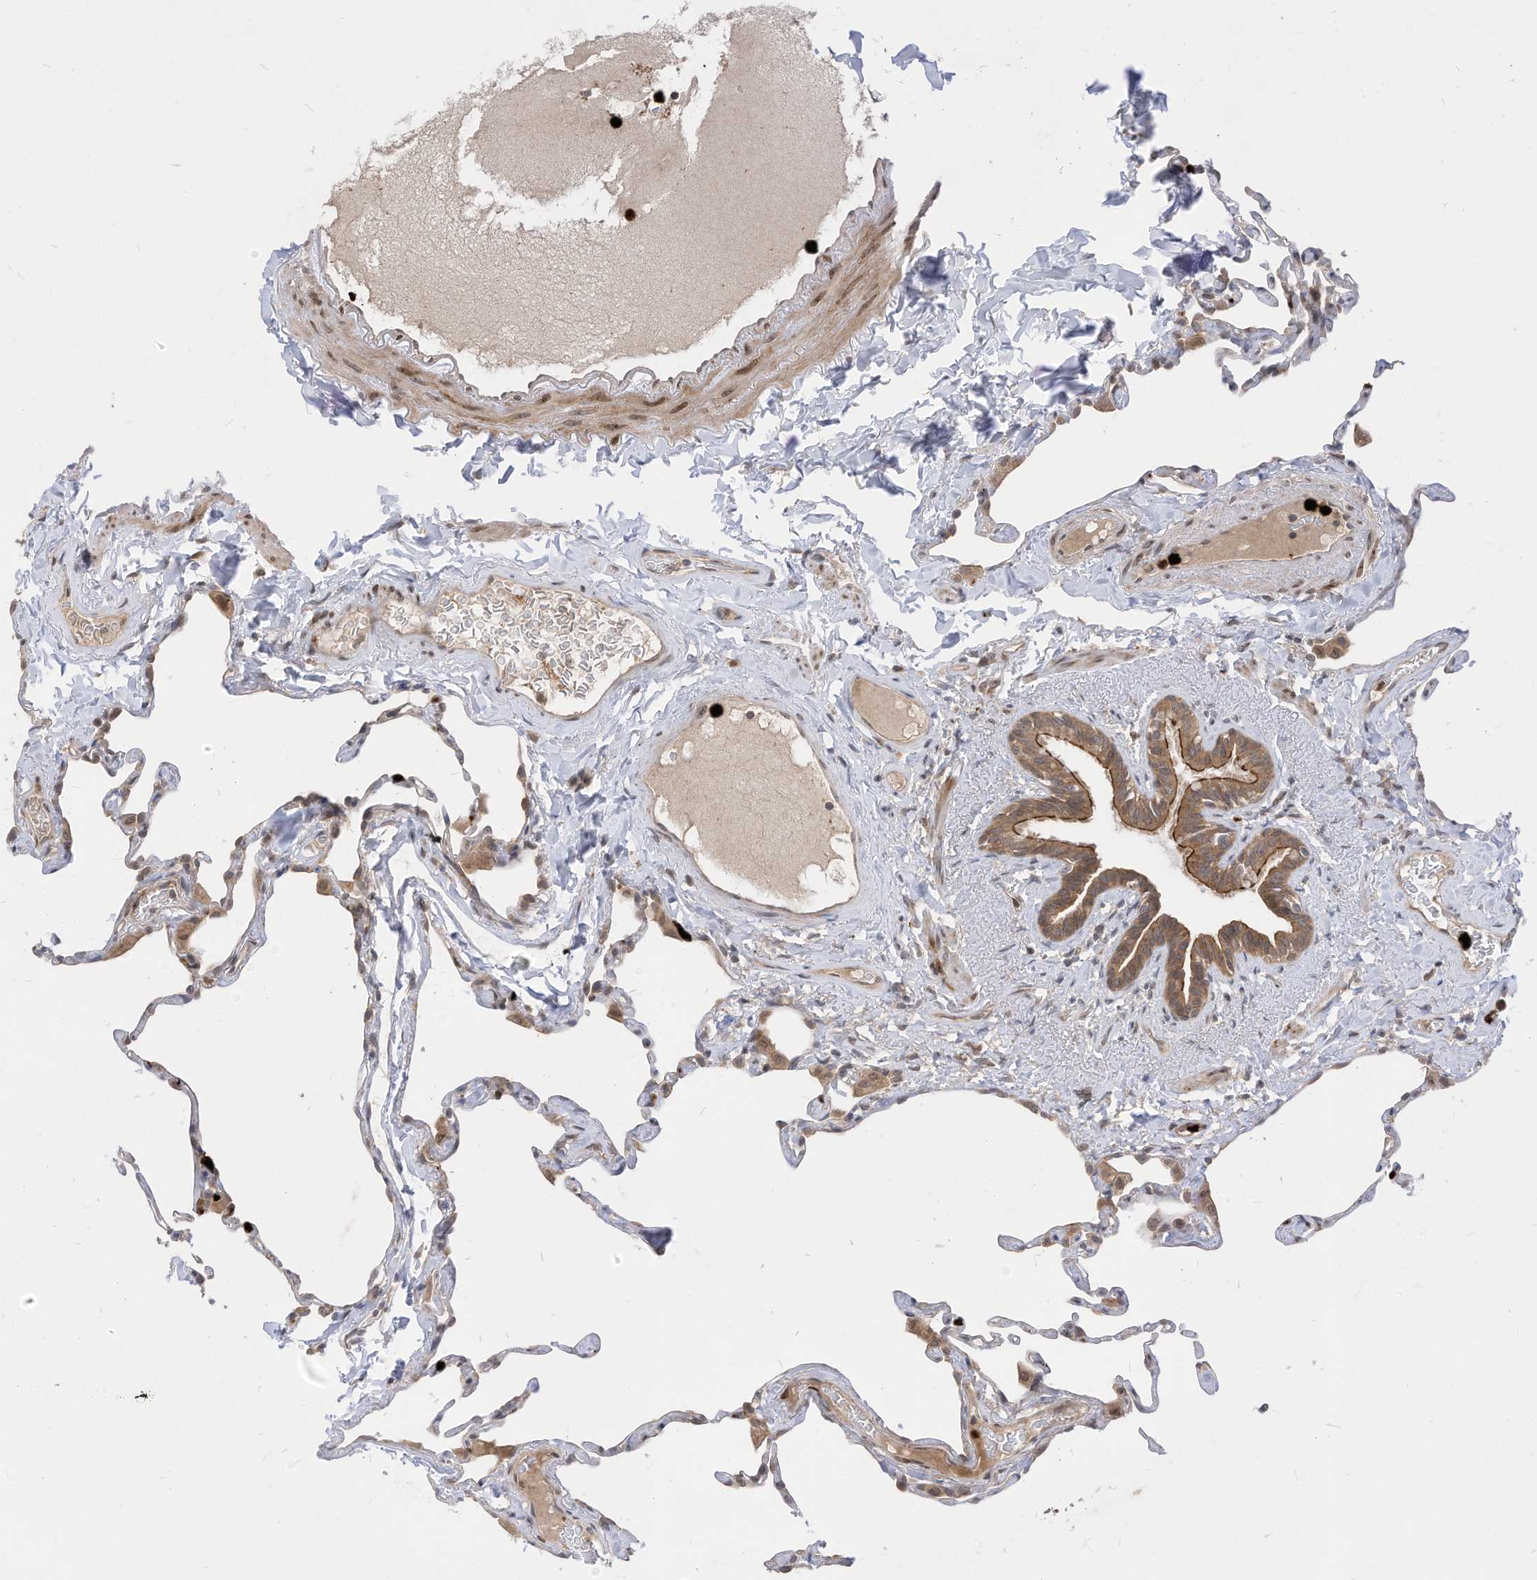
{"staining": {"intensity": "weak", "quantity": "25%-75%", "location": "cytoplasmic/membranous"}, "tissue": "lung", "cell_type": "Alveolar cells", "image_type": "normal", "snomed": [{"axis": "morphology", "description": "Normal tissue, NOS"}, {"axis": "topography", "description": "Lung"}], "caption": "Protein analysis of benign lung exhibits weak cytoplasmic/membranous positivity in about 25%-75% of alveolar cells.", "gene": "CNKSR1", "patient": {"sex": "male", "age": 65}}